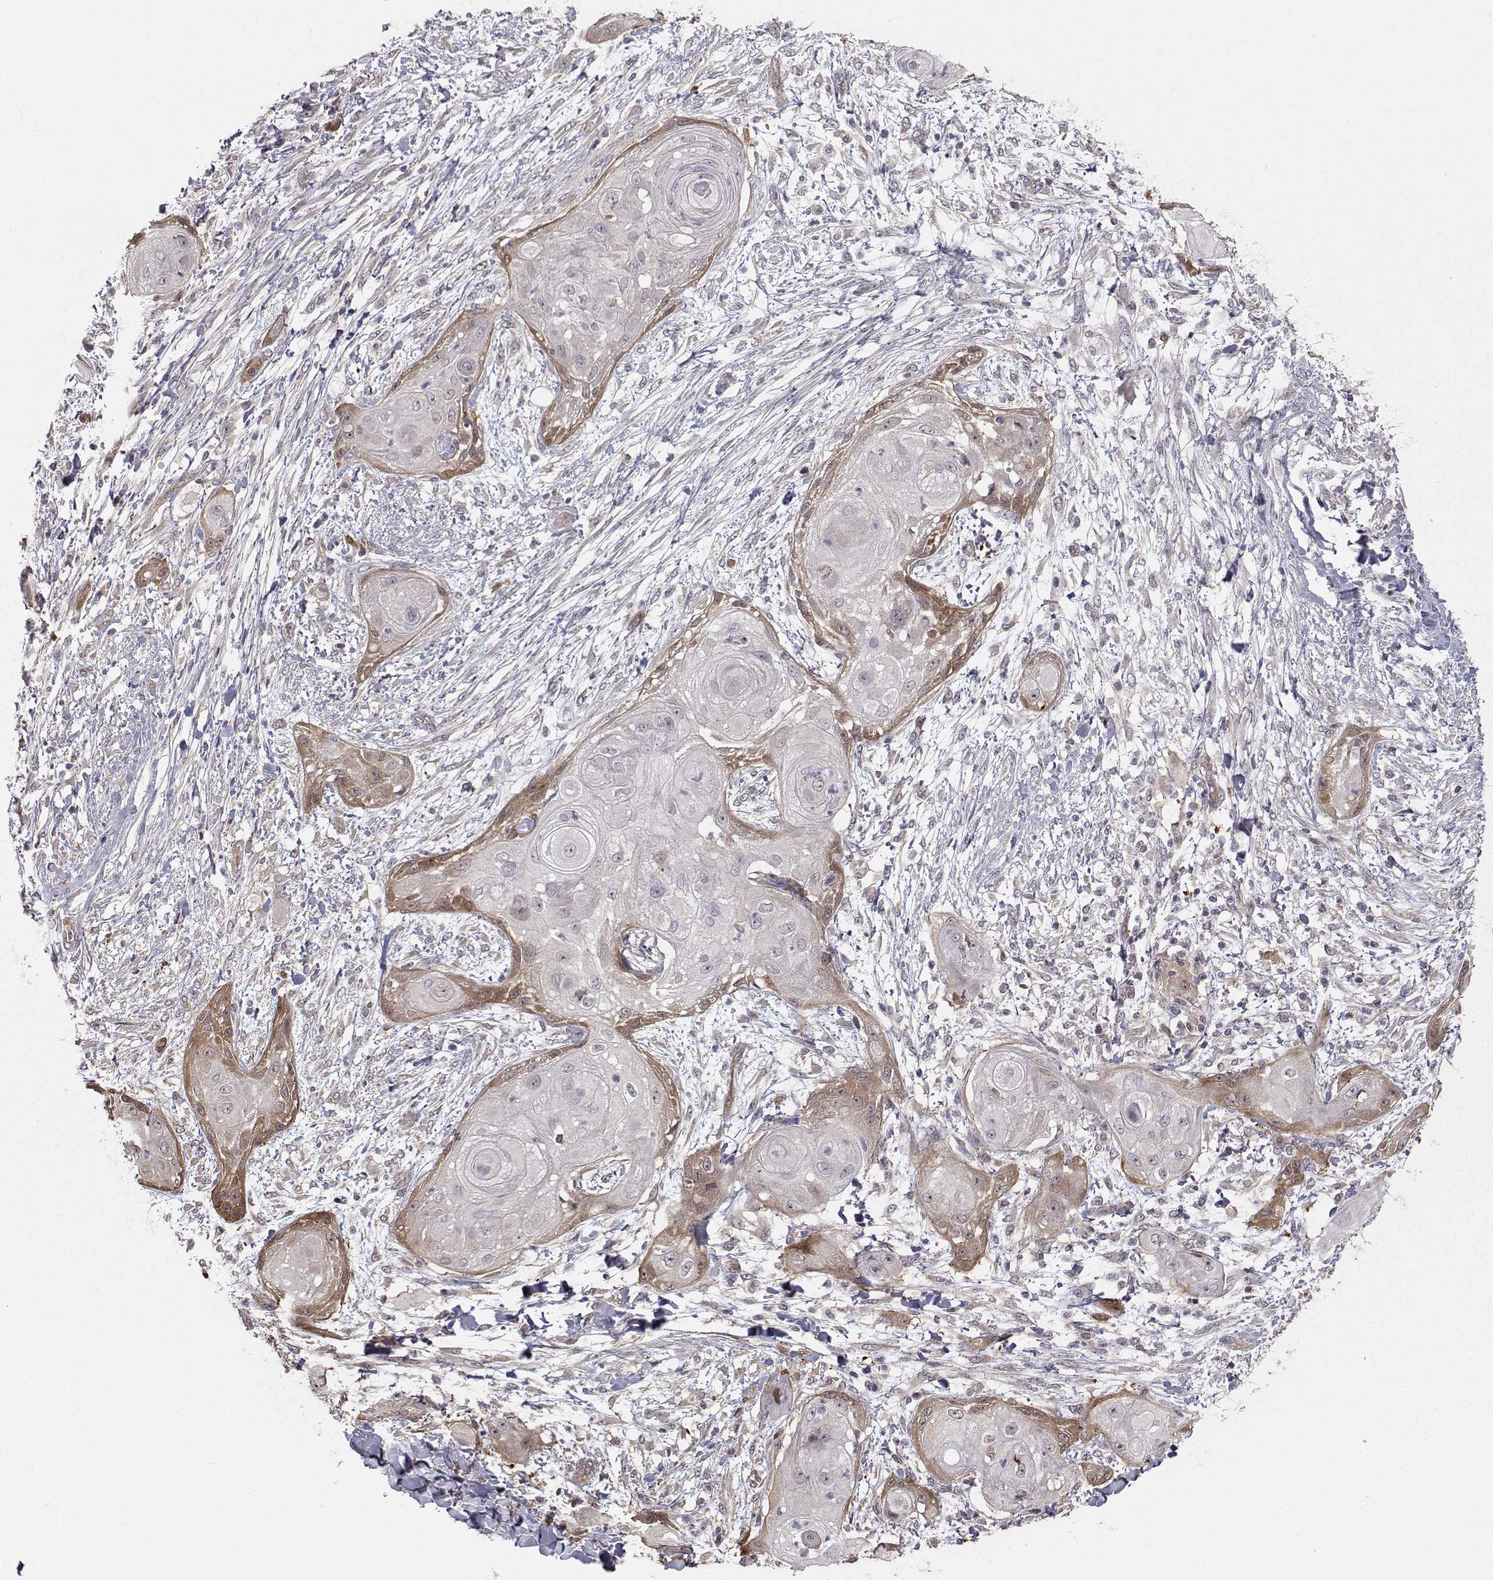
{"staining": {"intensity": "weak", "quantity": "<25%", "location": "cytoplasmic/membranous"}, "tissue": "skin cancer", "cell_type": "Tumor cells", "image_type": "cancer", "snomed": [{"axis": "morphology", "description": "Squamous cell carcinoma, NOS"}, {"axis": "topography", "description": "Skin"}], "caption": "Photomicrograph shows no significant protein positivity in tumor cells of squamous cell carcinoma (skin).", "gene": "HSP90AB1", "patient": {"sex": "male", "age": 62}}